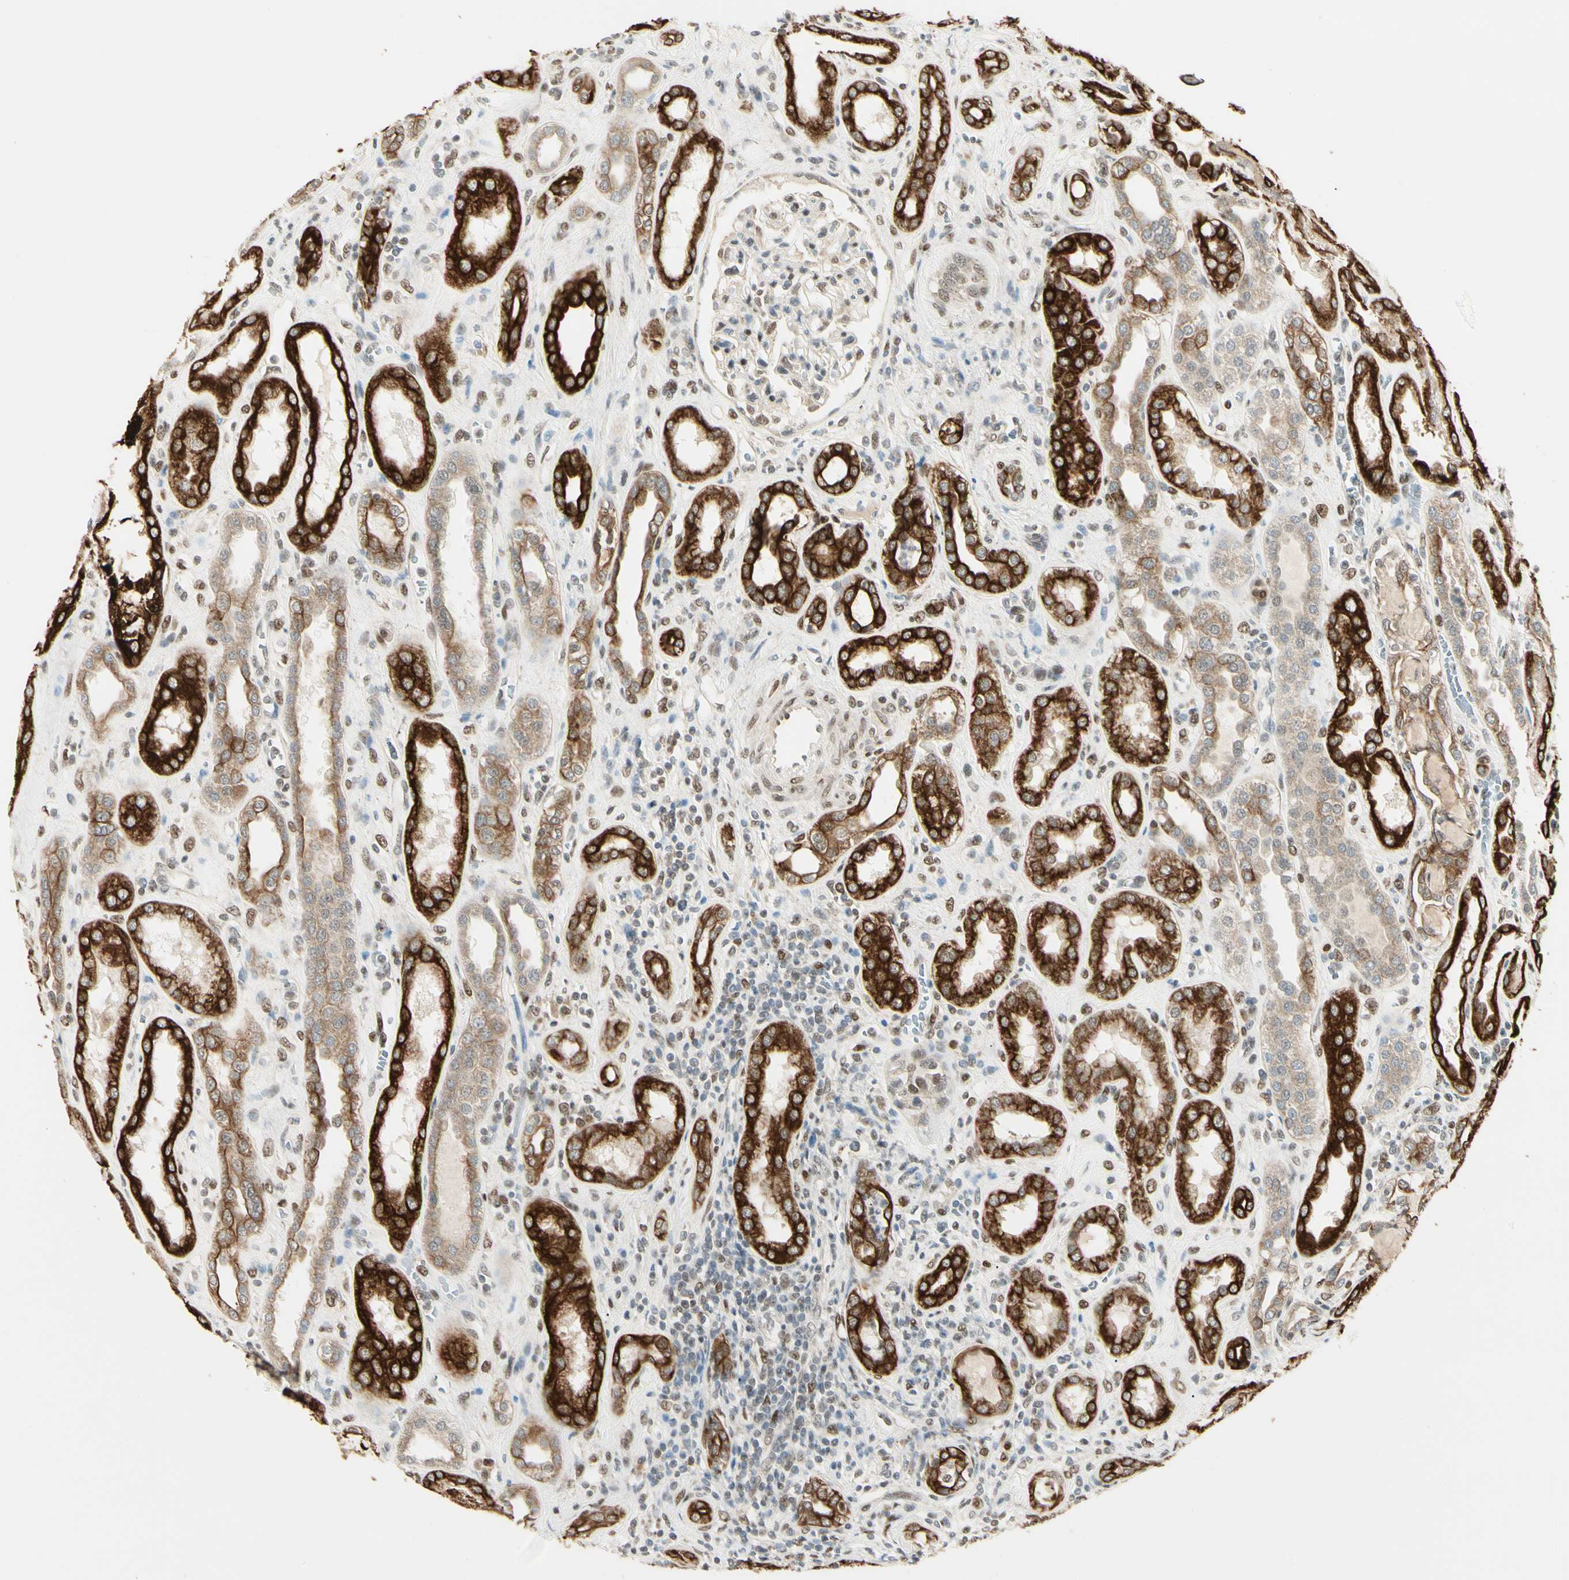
{"staining": {"intensity": "moderate", "quantity": "25%-75%", "location": "cytoplasmic/membranous,nuclear"}, "tissue": "kidney", "cell_type": "Cells in glomeruli", "image_type": "normal", "snomed": [{"axis": "morphology", "description": "Normal tissue, NOS"}, {"axis": "topography", "description": "Kidney"}], "caption": "Protein expression analysis of unremarkable human kidney reveals moderate cytoplasmic/membranous,nuclear staining in approximately 25%-75% of cells in glomeruli. Using DAB (3,3'-diaminobenzidine) (brown) and hematoxylin (blue) stains, captured at high magnification using brightfield microscopy.", "gene": "ATXN1", "patient": {"sex": "male", "age": 59}}